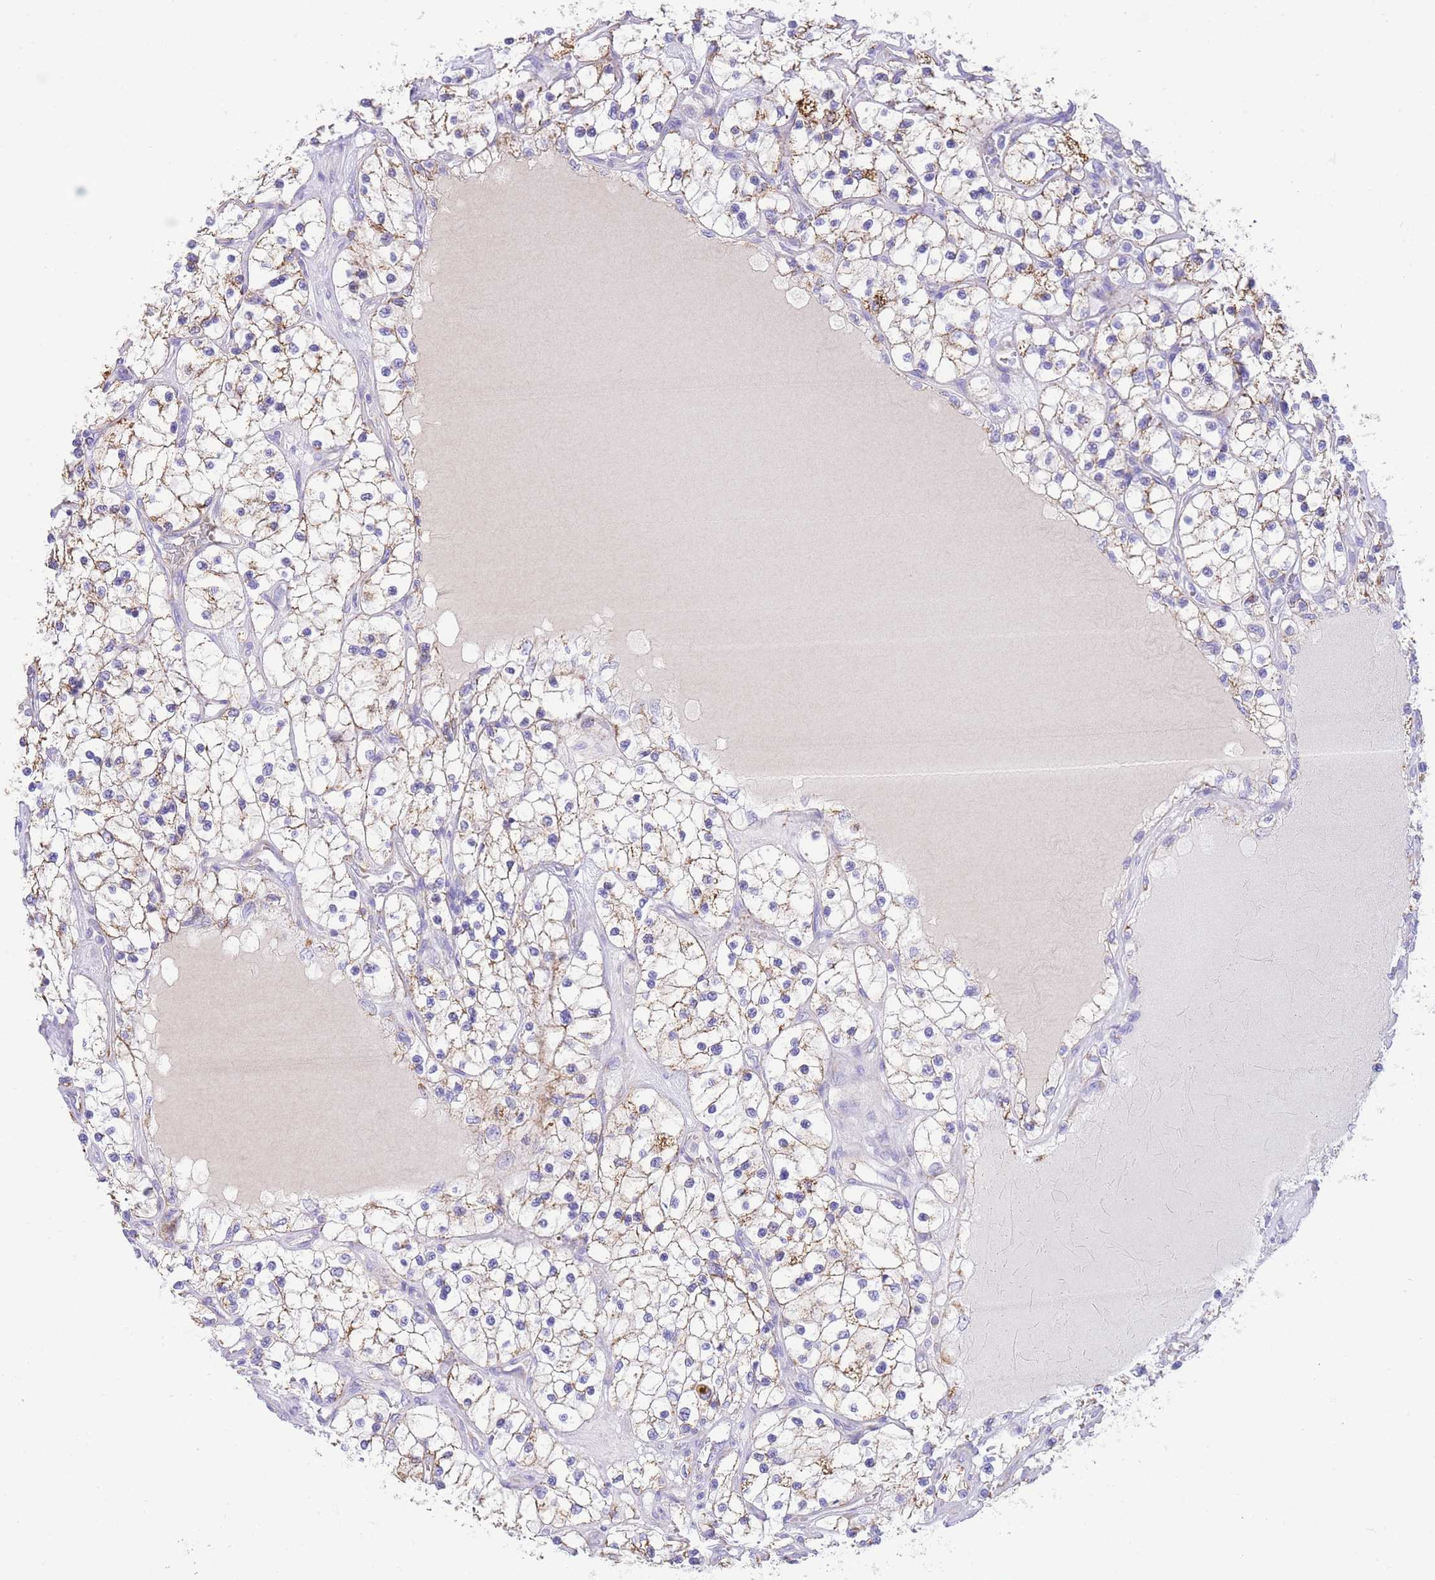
{"staining": {"intensity": "moderate", "quantity": "<25%", "location": "cytoplasmic/membranous"}, "tissue": "renal cancer", "cell_type": "Tumor cells", "image_type": "cancer", "snomed": [{"axis": "morphology", "description": "Adenocarcinoma, NOS"}, {"axis": "topography", "description": "Kidney"}], "caption": "Renal cancer stained with a protein marker reveals moderate staining in tumor cells.", "gene": "ACSM4", "patient": {"sex": "female", "age": 69}}